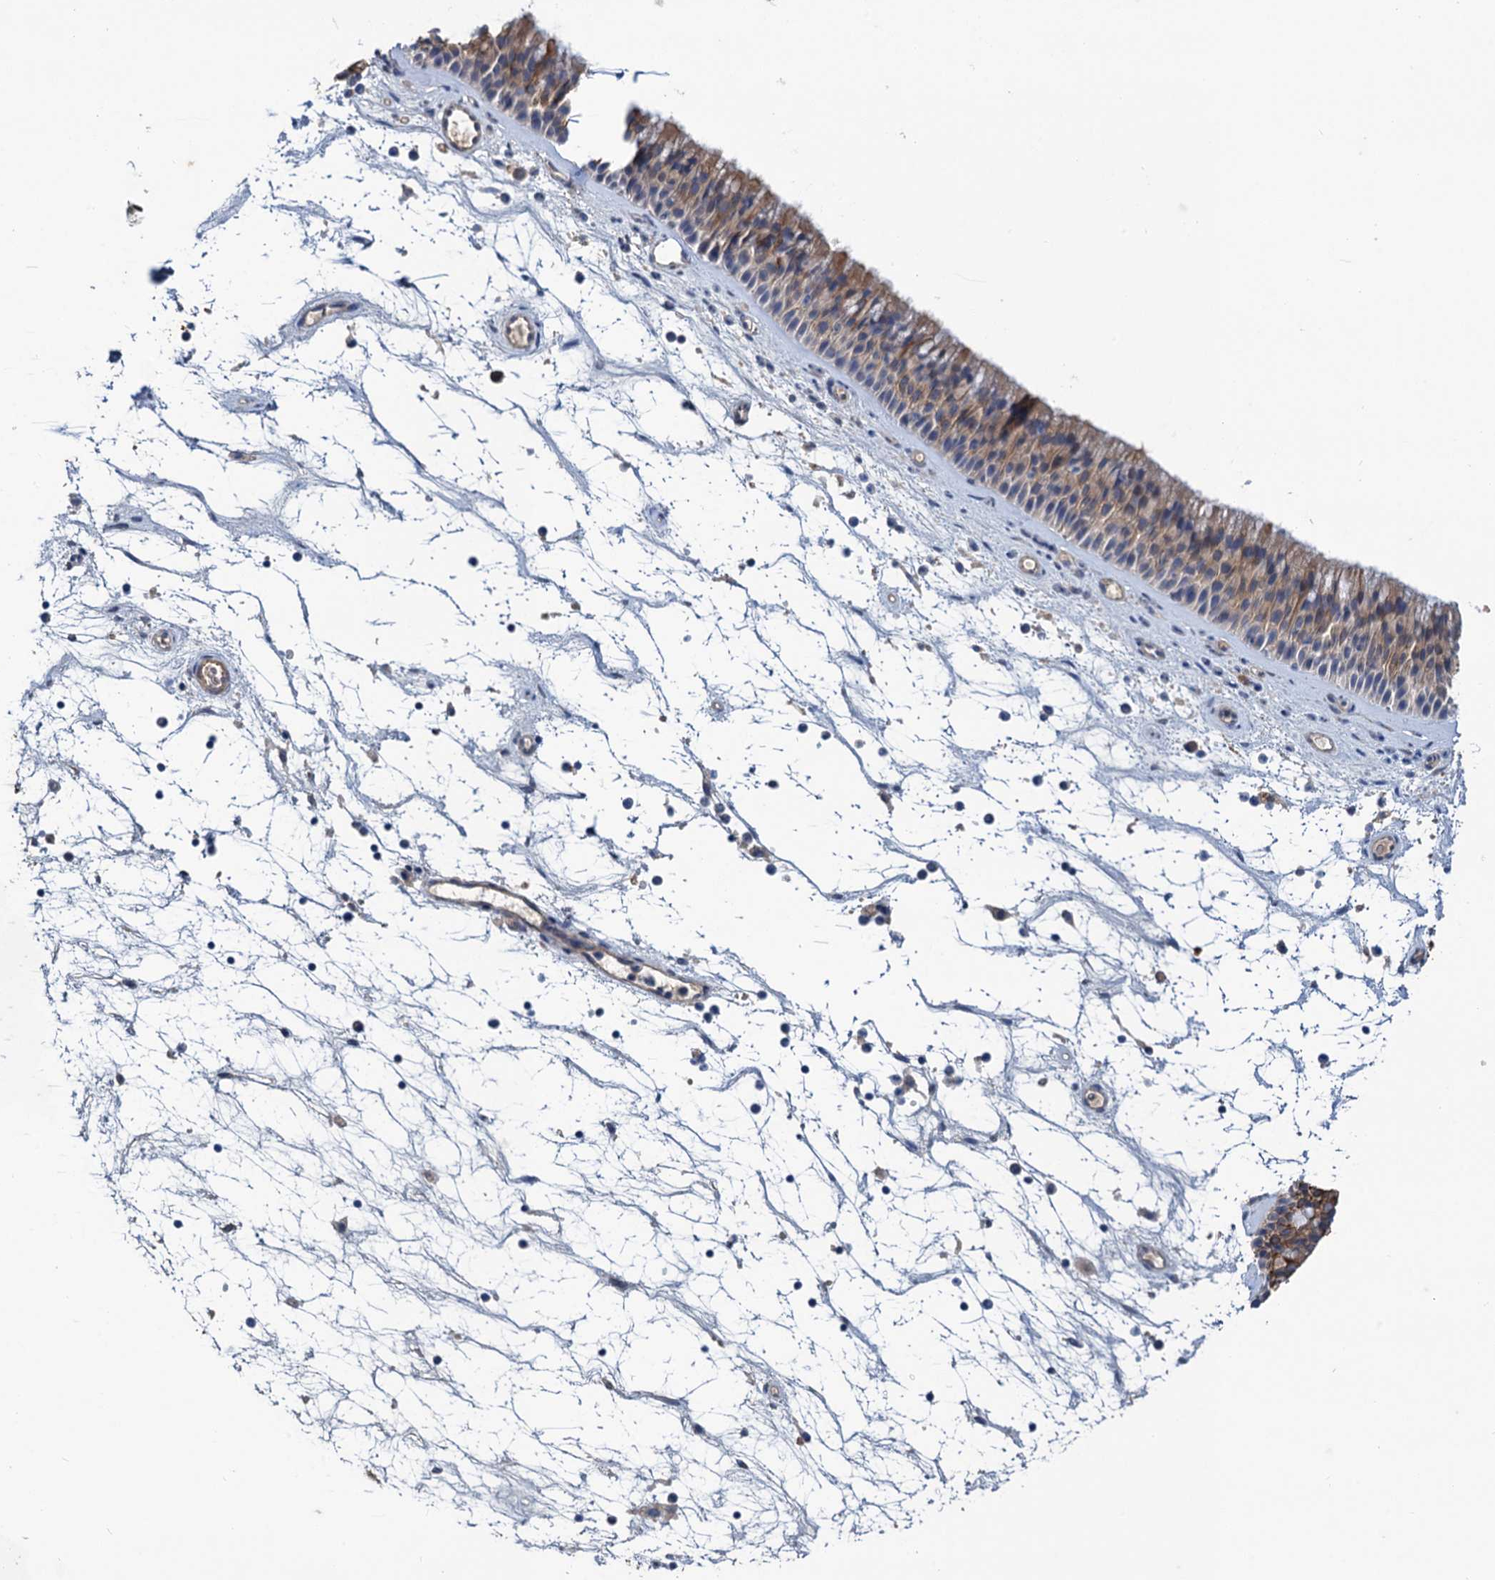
{"staining": {"intensity": "strong", "quantity": ">75%", "location": "cytoplasmic/membranous"}, "tissue": "nasopharynx", "cell_type": "Respiratory epithelial cells", "image_type": "normal", "snomed": [{"axis": "morphology", "description": "Normal tissue, NOS"}, {"axis": "topography", "description": "Nasopharynx"}], "caption": "The image reveals staining of benign nasopharynx, revealing strong cytoplasmic/membranous protein staining (brown color) within respiratory epithelial cells.", "gene": "SMCO3", "patient": {"sex": "male", "age": 64}}